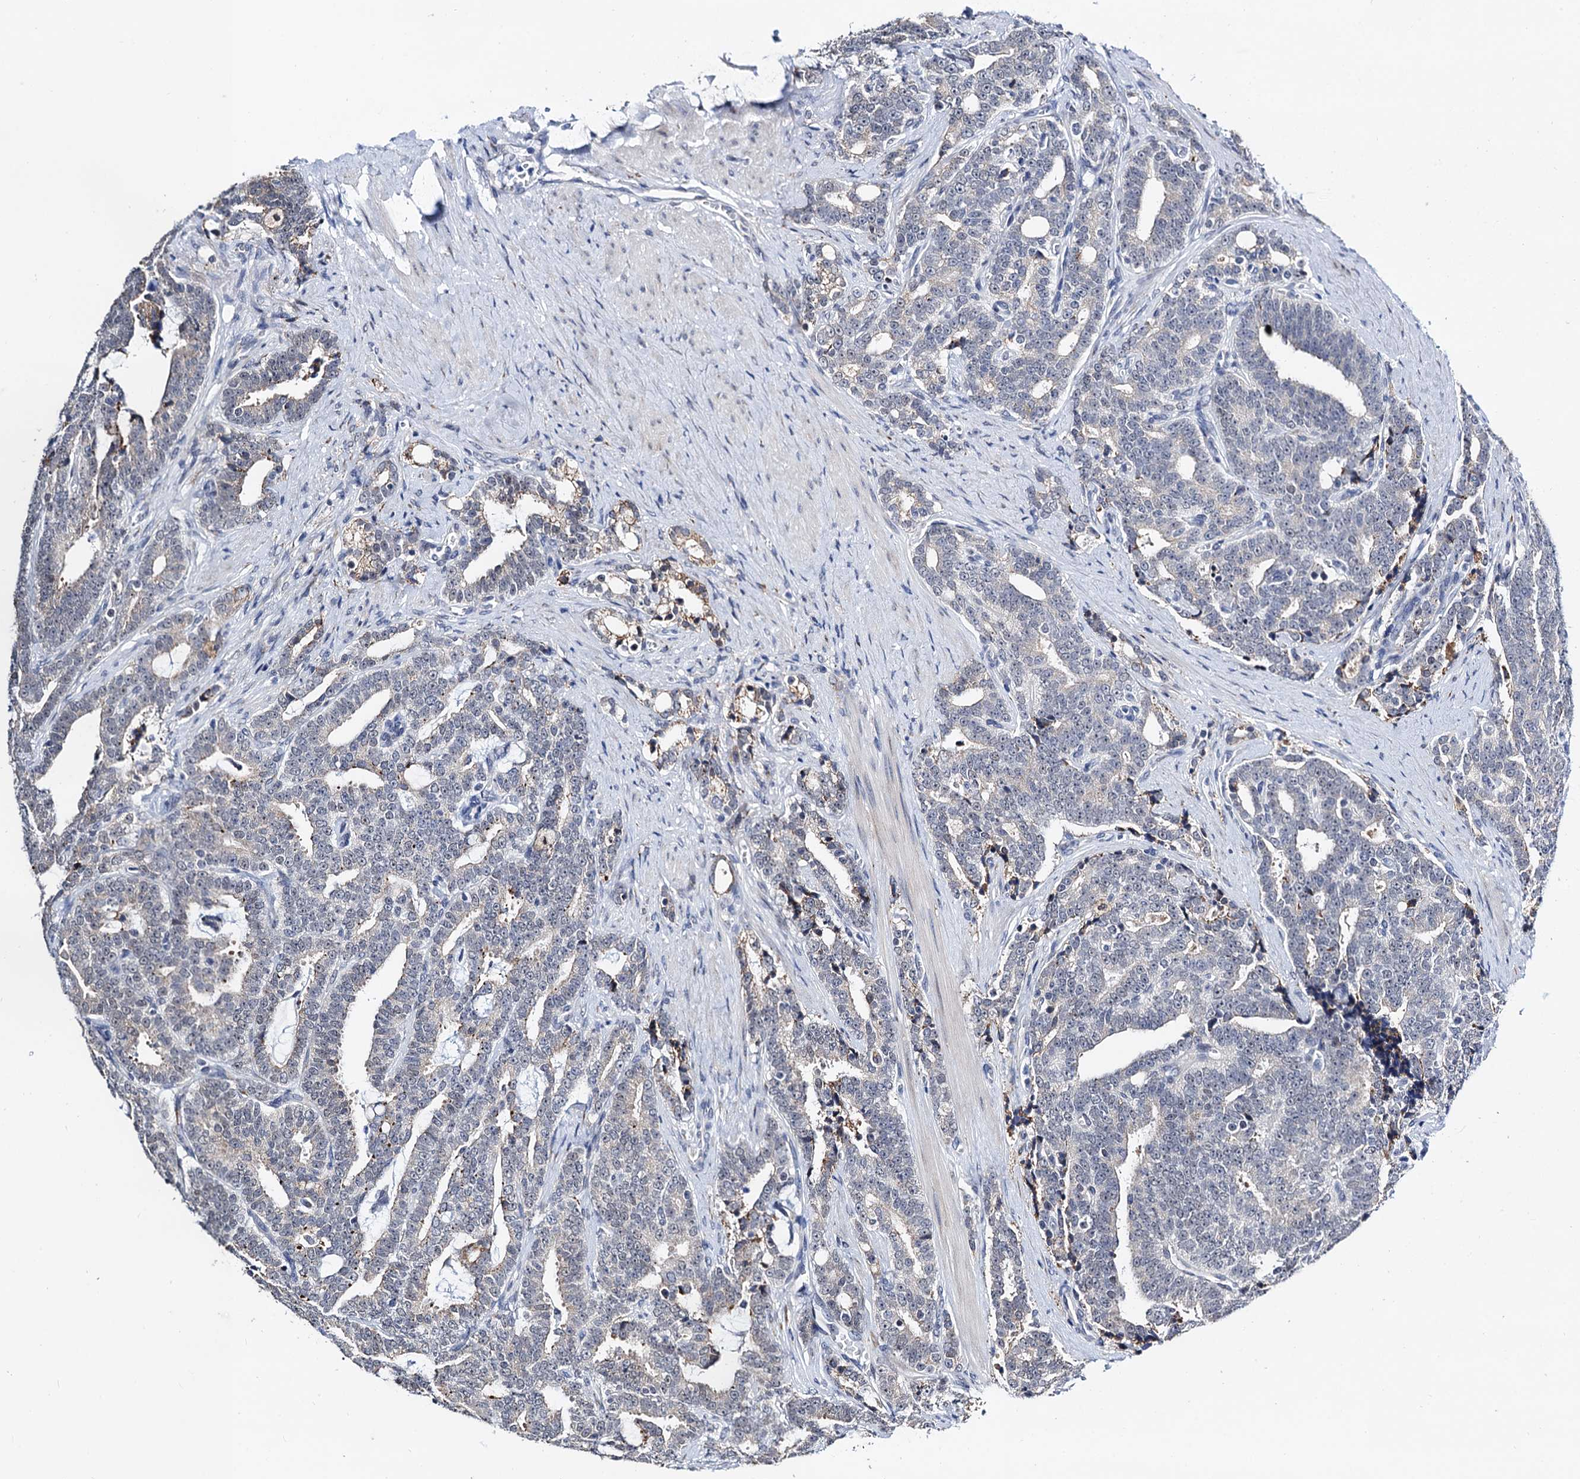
{"staining": {"intensity": "negative", "quantity": "none", "location": "none"}, "tissue": "prostate cancer", "cell_type": "Tumor cells", "image_type": "cancer", "snomed": [{"axis": "morphology", "description": "Adenocarcinoma, High grade"}, {"axis": "topography", "description": "Prostate and seminal vesicle, NOS"}], "caption": "Tumor cells are negative for protein expression in human prostate cancer.", "gene": "SLC7A10", "patient": {"sex": "male", "age": 67}}